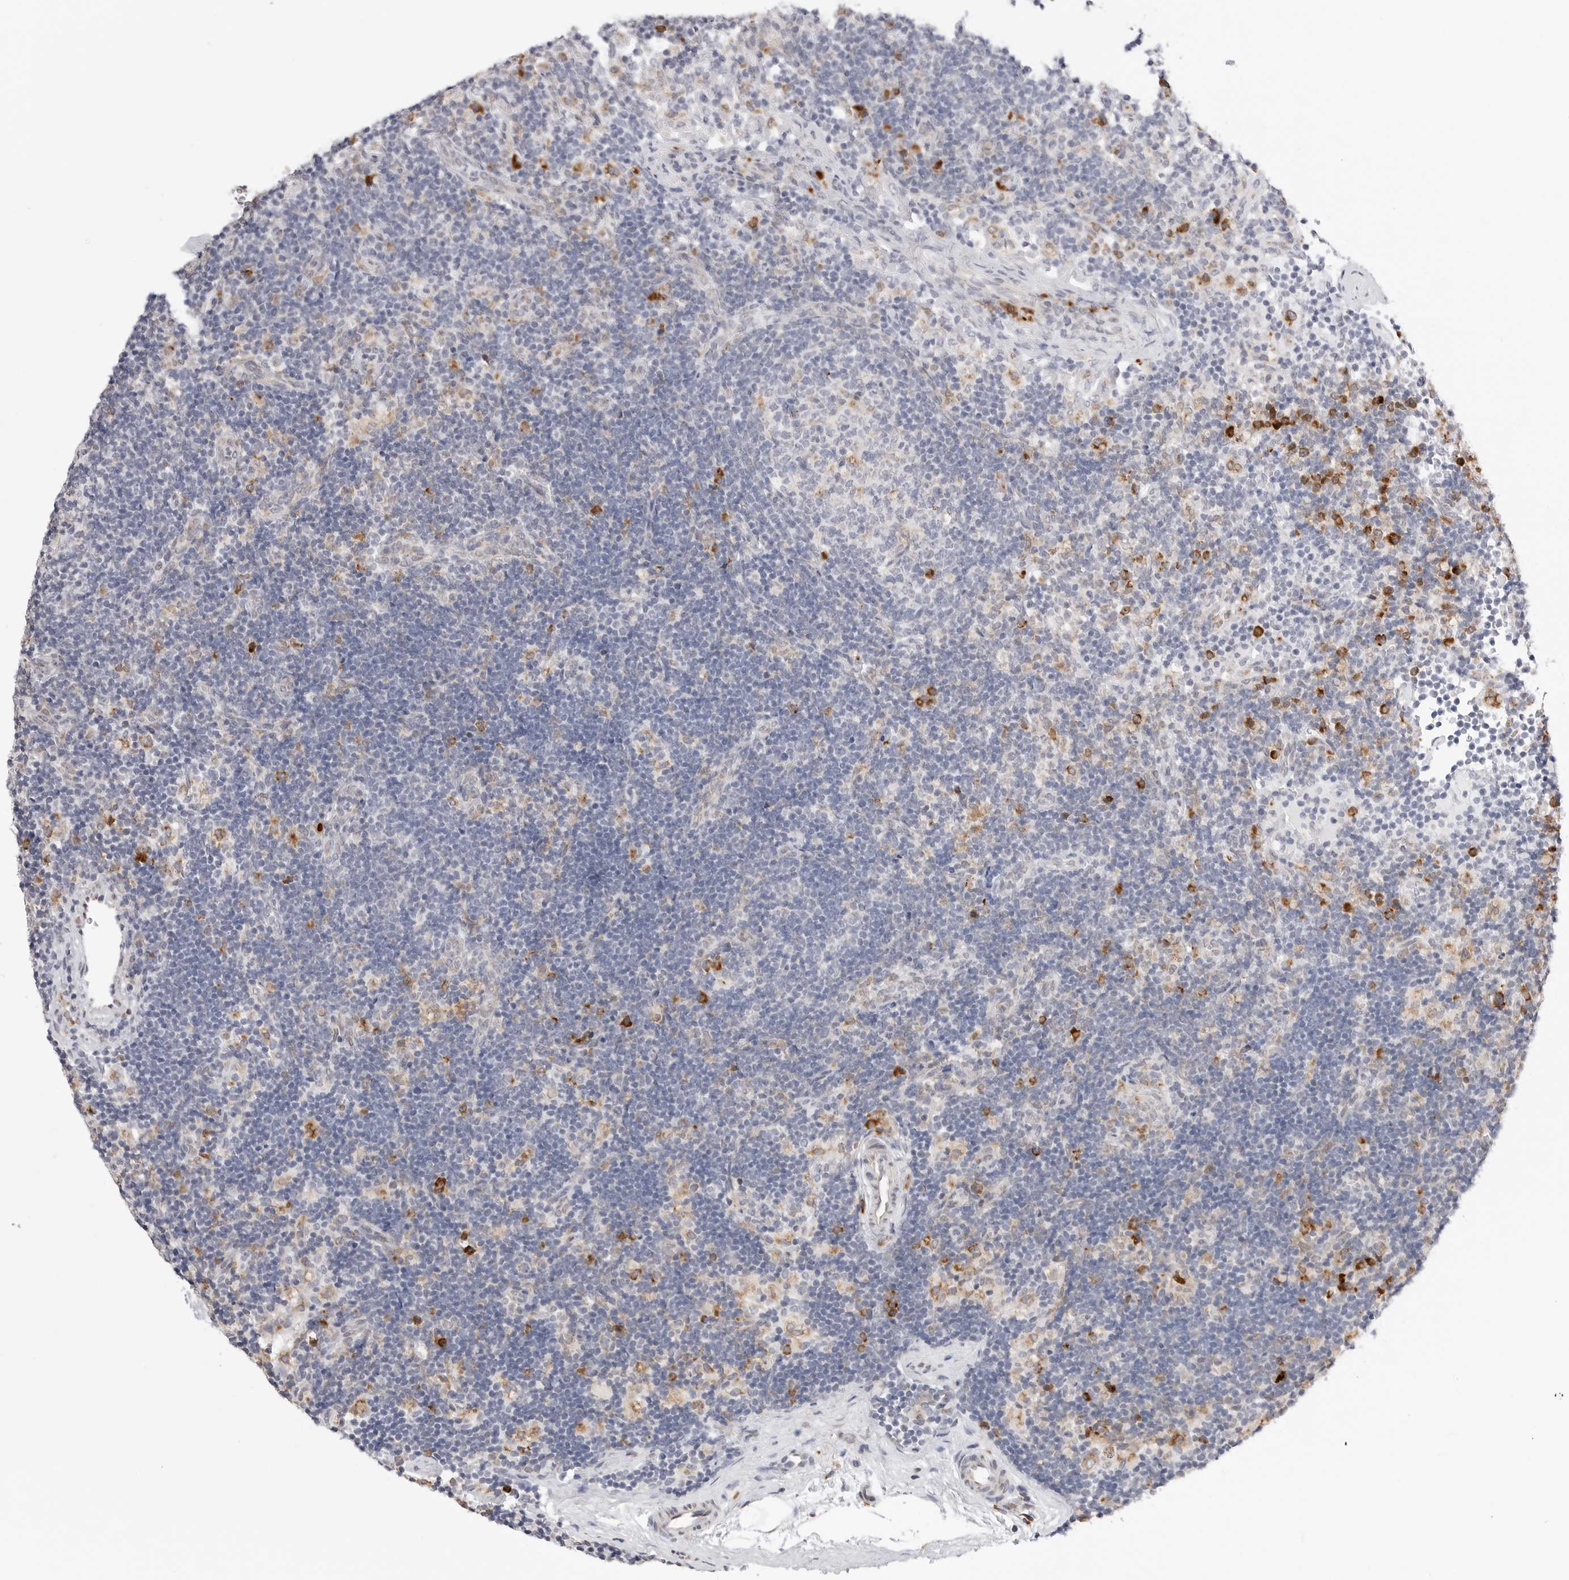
{"staining": {"intensity": "moderate", "quantity": "<25%", "location": "cytoplasmic/membranous"}, "tissue": "lymph node", "cell_type": "Germinal center cells", "image_type": "normal", "snomed": [{"axis": "morphology", "description": "Normal tissue, NOS"}, {"axis": "topography", "description": "Lymph node"}], "caption": "Human lymph node stained with a brown dye demonstrates moderate cytoplasmic/membranous positive expression in about <25% of germinal center cells.", "gene": "RPN1", "patient": {"sex": "female", "age": 22}}